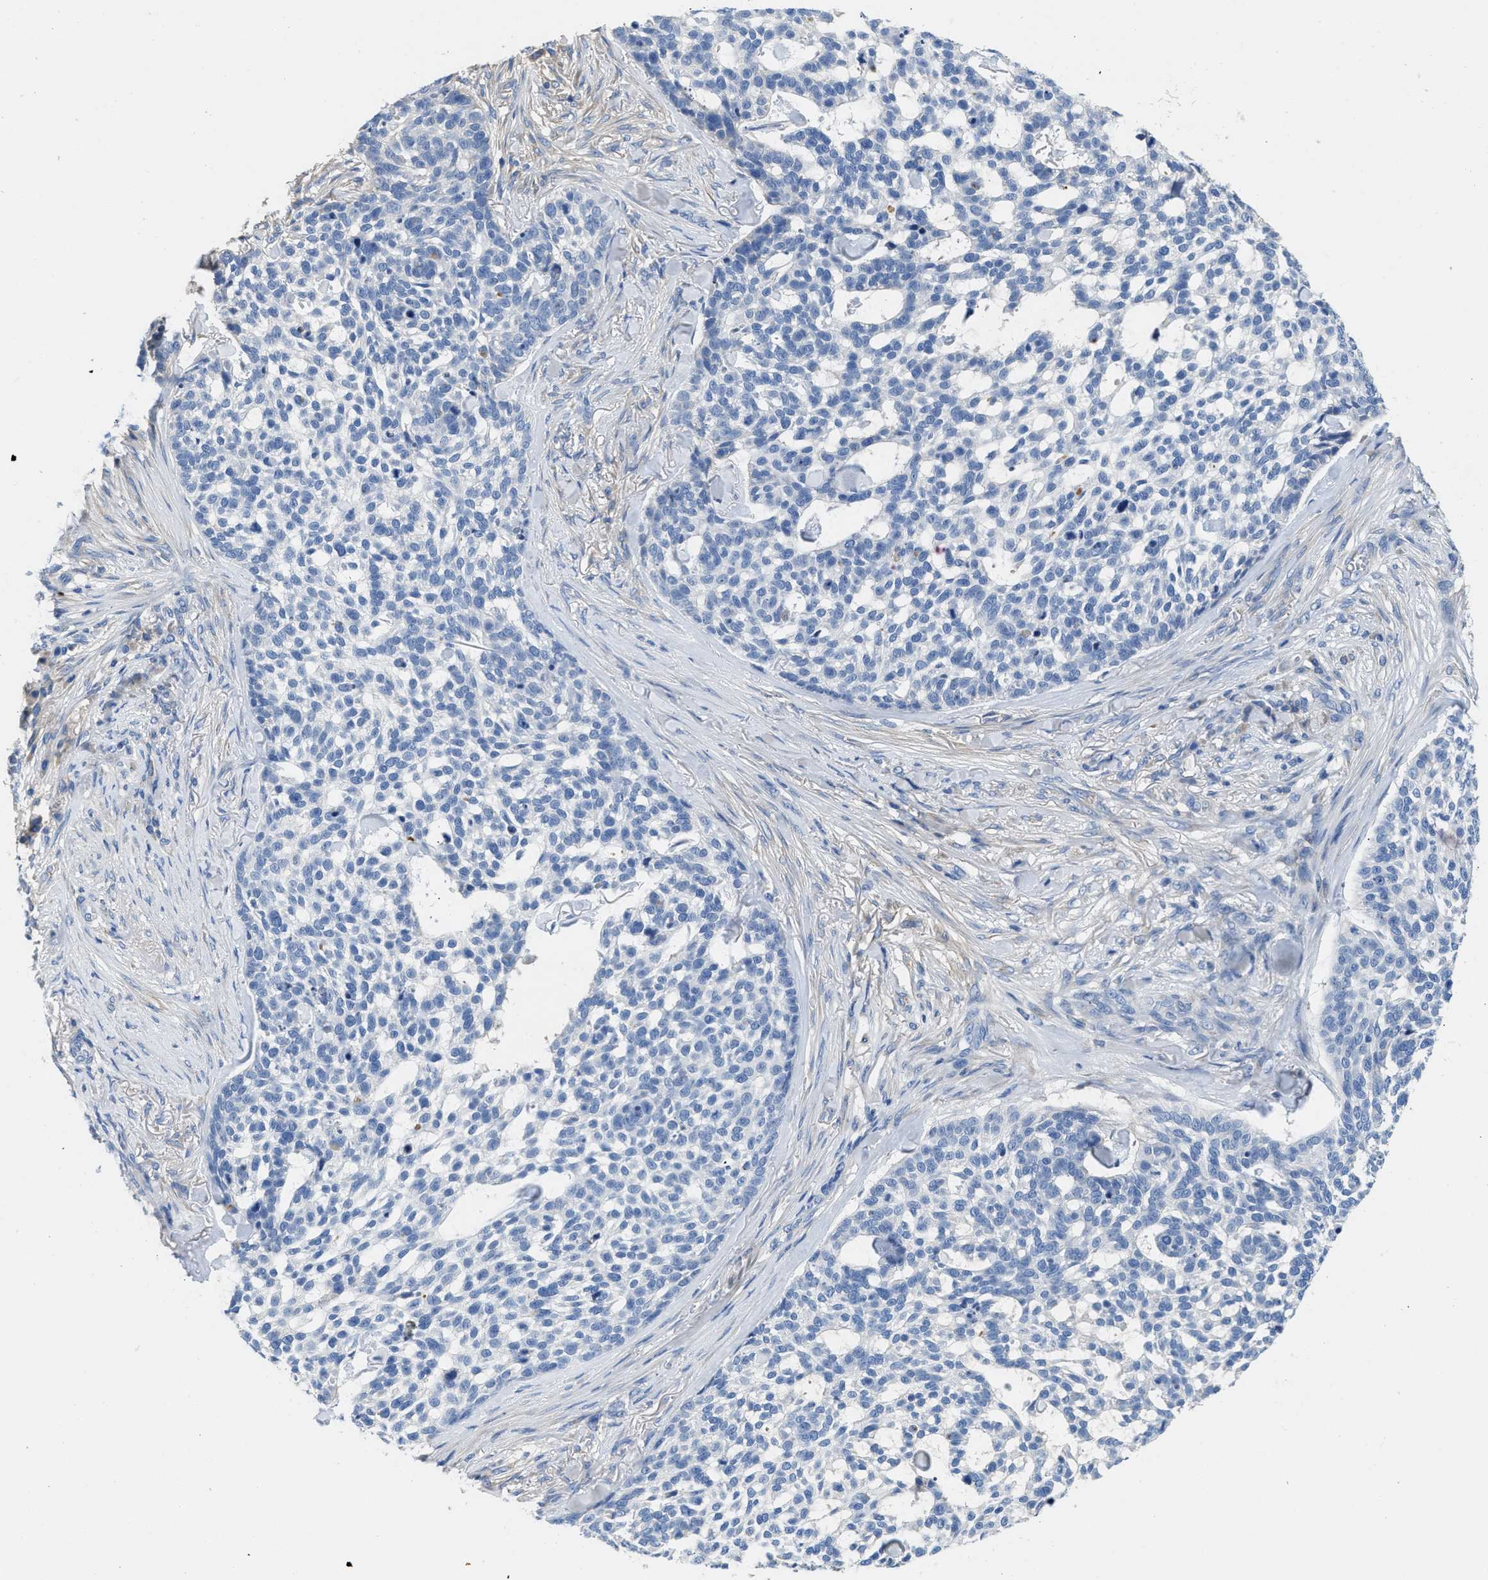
{"staining": {"intensity": "negative", "quantity": "none", "location": "none"}, "tissue": "skin cancer", "cell_type": "Tumor cells", "image_type": "cancer", "snomed": [{"axis": "morphology", "description": "Basal cell carcinoma"}, {"axis": "topography", "description": "Skin"}], "caption": "DAB immunohistochemical staining of skin cancer (basal cell carcinoma) demonstrates no significant staining in tumor cells.", "gene": "C1S", "patient": {"sex": "female", "age": 64}}